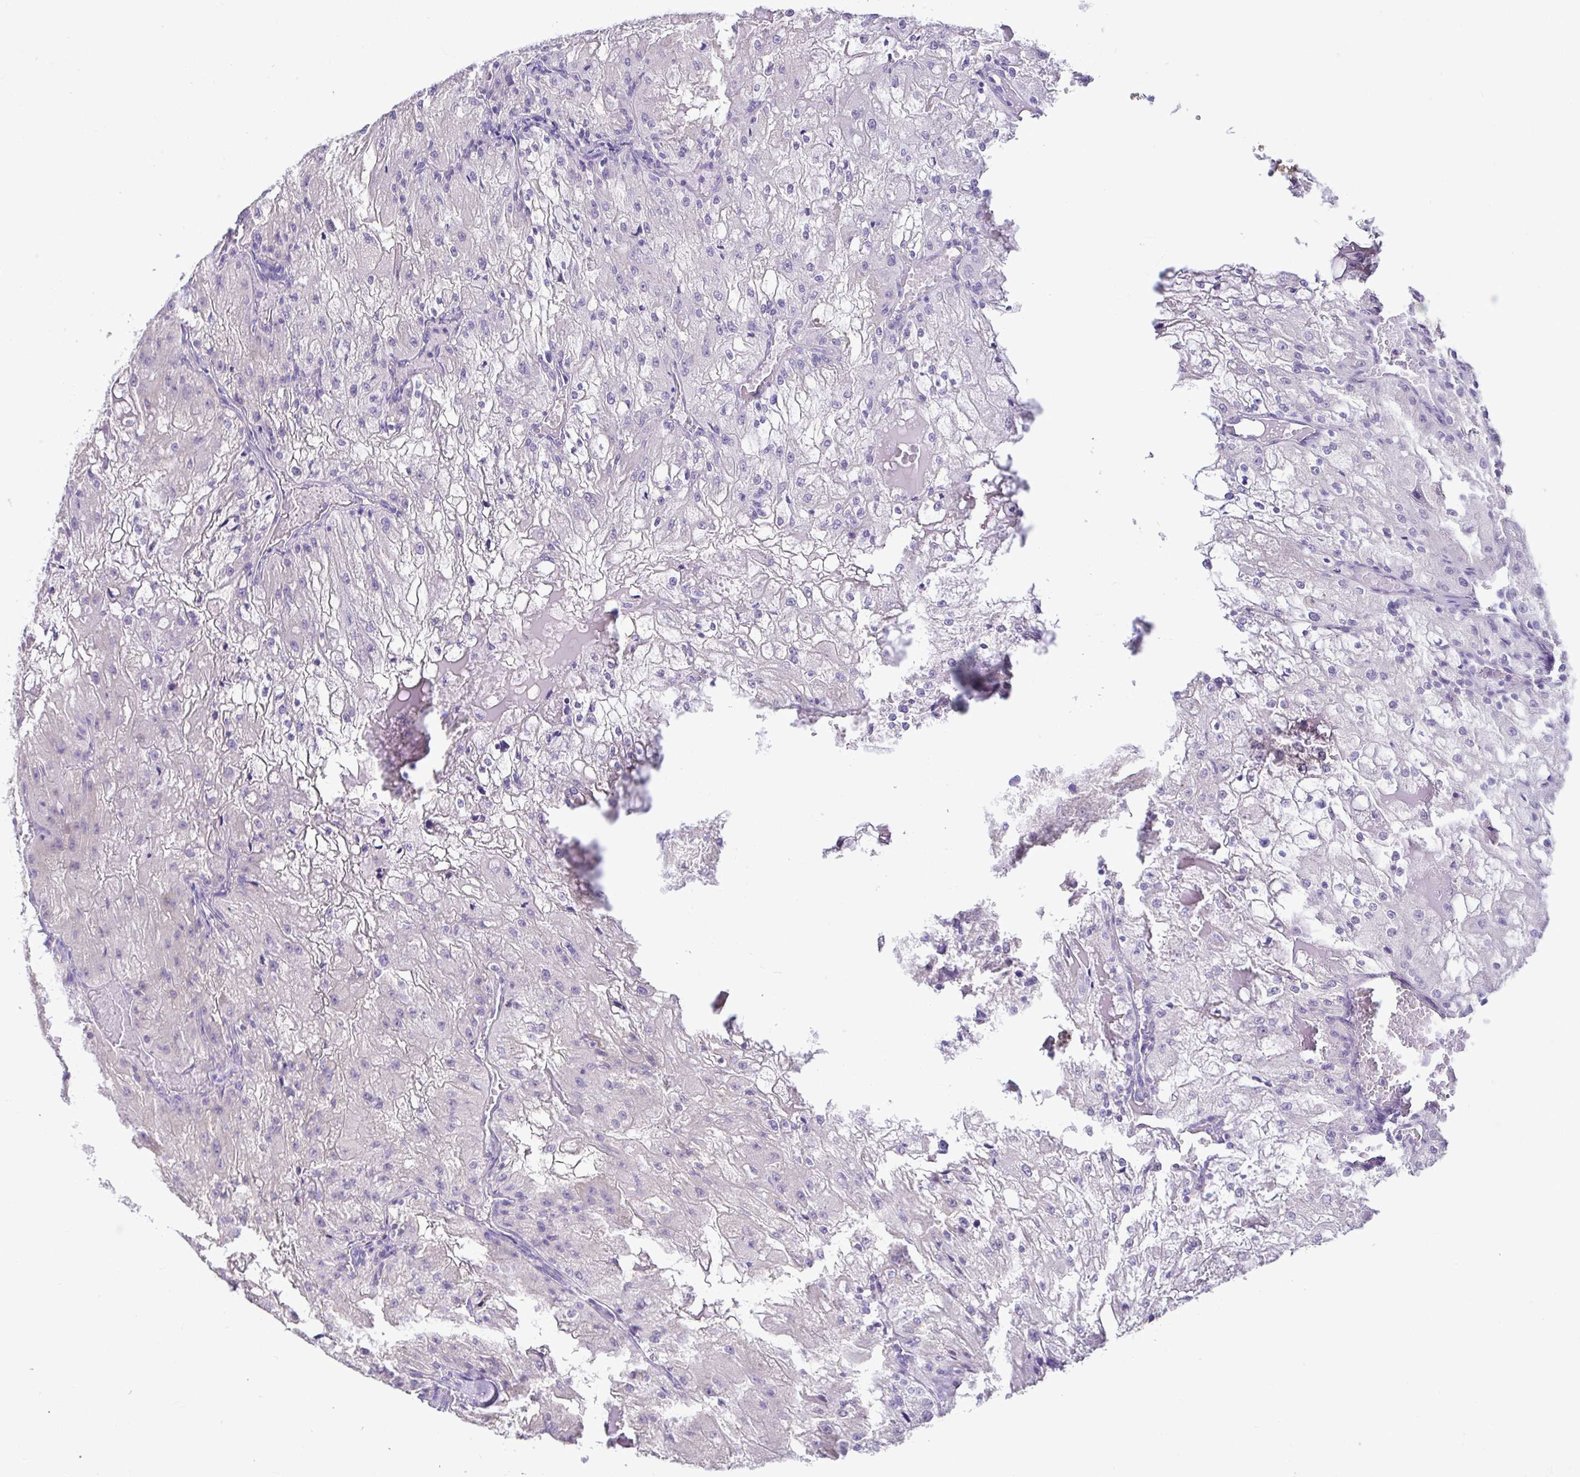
{"staining": {"intensity": "negative", "quantity": "none", "location": "none"}, "tissue": "renal cancer", "cell_type": "Tumor cells", "image_type": "cancer", "snomed": [{"axis": "morphology", "description": "Adenocarcinoma, NOS"}, {"axis": "topography", "description": "Kidney"}], "caption": "Immunohistochemistry (IHC) micrograph of neoplastic tissue: human adenocarcinoma (renal) stained with DAB displays no significant protein expression in tumor cells.", "gene": "PYCR2", "patient": {"sex": "female", "age": 74}}